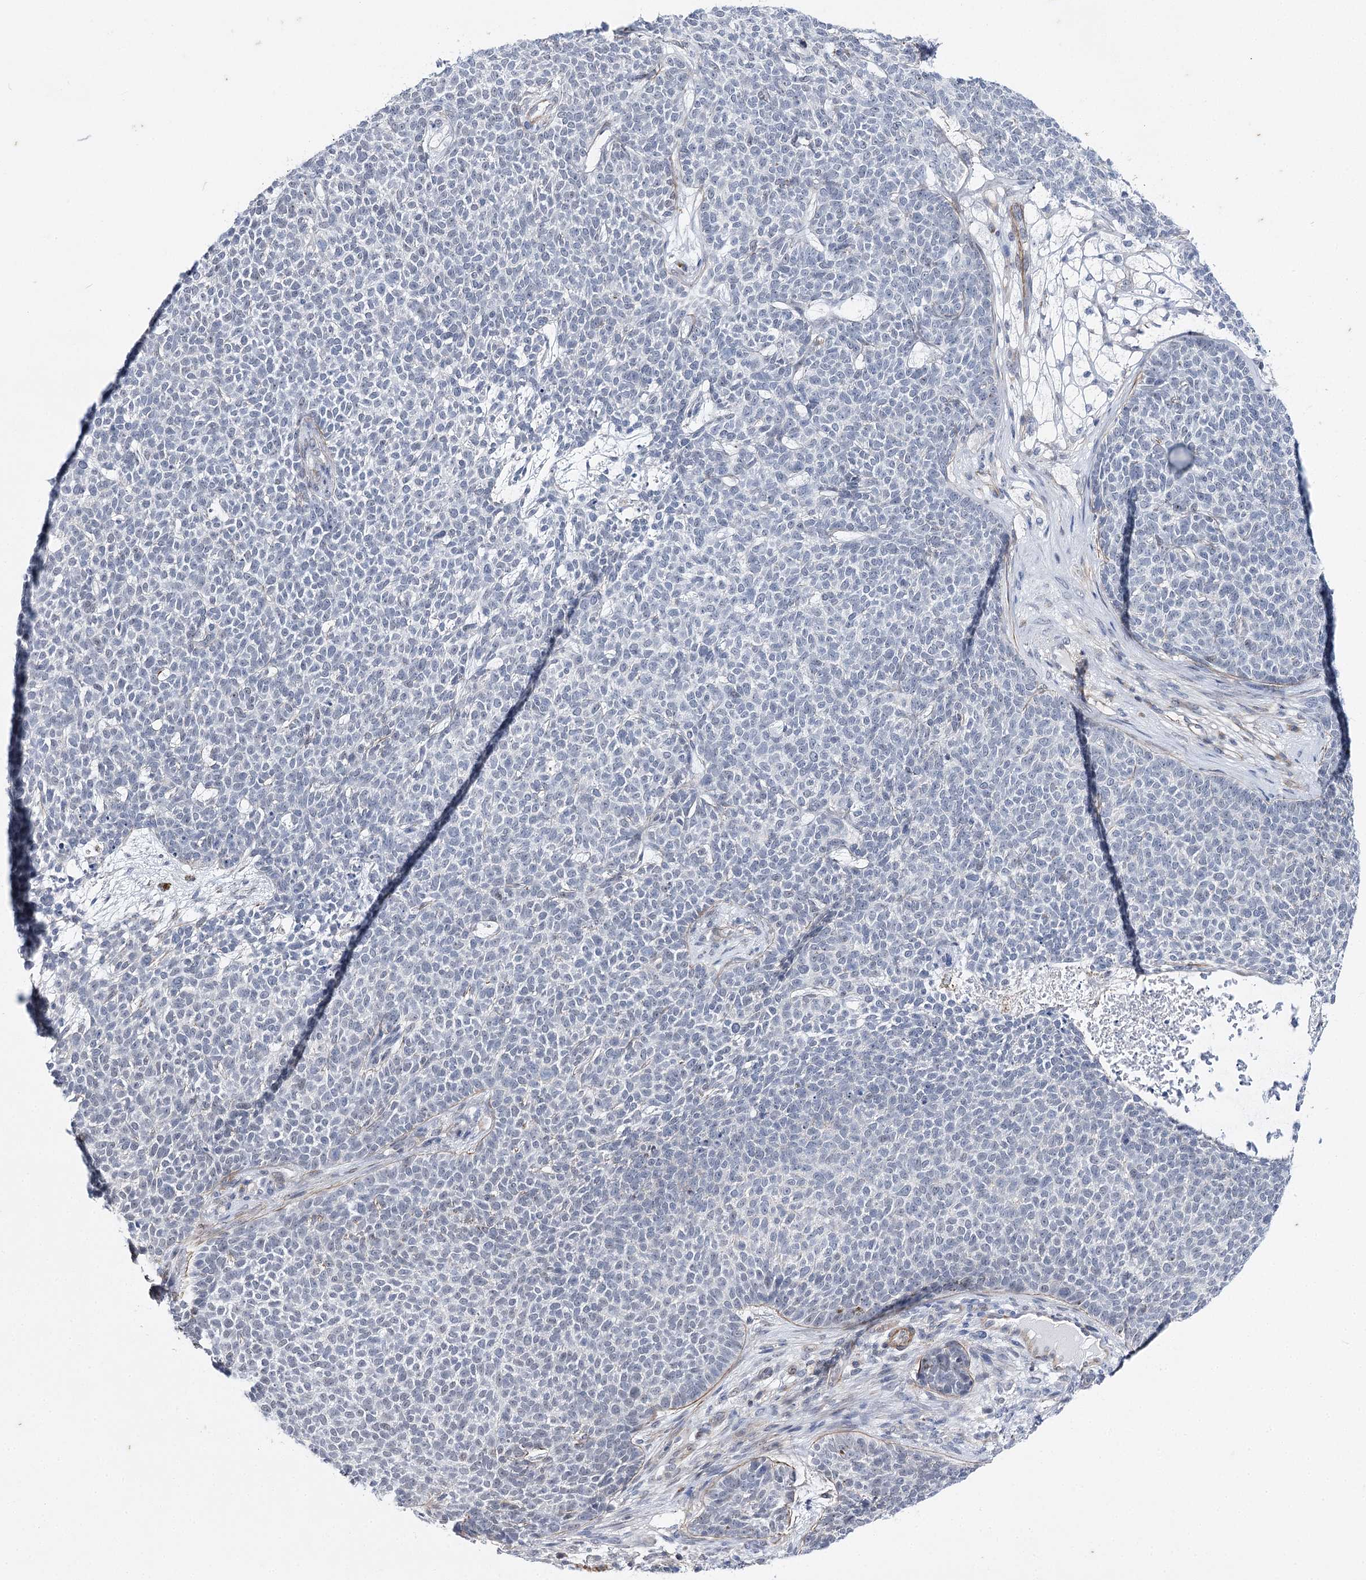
{"staining": {"intensity": "negative", "quantity": "none", "location": "none"}, "tissue": "skin cancer", "cell_type": "Tumor cells", "image_type": "cancer", "snomed": [{"axis": "morphology", "description": "Basal cell carcinoma"}, {"axis": "topography", "description": "Skin"}], "caption": "The histopathology image displays no significant positivity in tumor cells of skin basal cell carcinoma.", "gene": "AGXT2", "patient": {"sex": "female", "age": 84}}